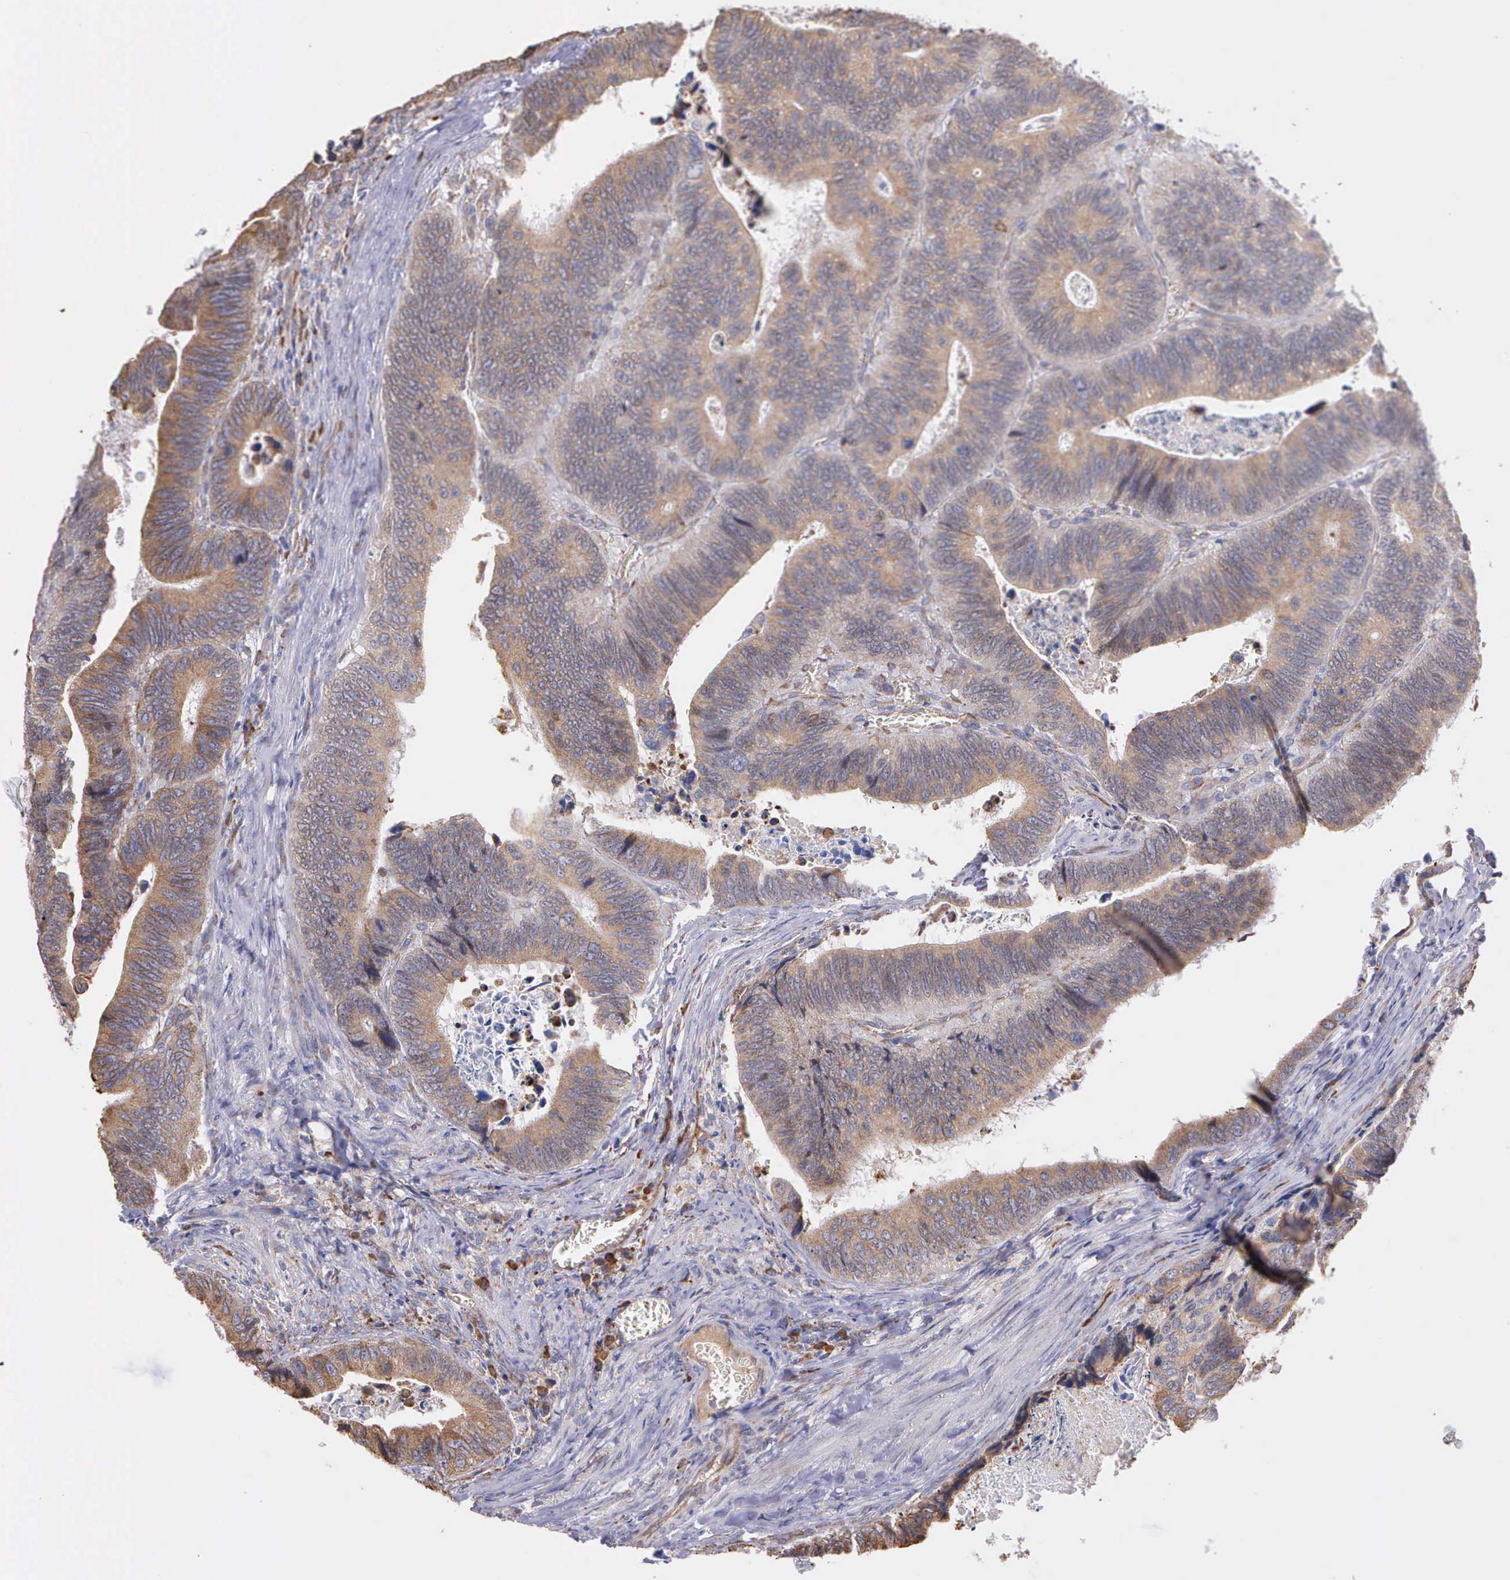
{"staining": {"intensity": "moderate", "quantity": ">75%", "location": "cytoplasmic/membranous"}, "tissue": "colorectal cancer", "cell_type": "Tumor cells", "image_type": "cancer", "snomed": [{"axis": "morphology", "description": "Adenocarcinoma, NOS"}, {"axis": "topography", "description": "Colon"}], "caption": "This image demonstrates IHC staining of human colorectal adenocarcinoma, with medium moderate cytoplasmic/membranous positivity in approximately >75% of tumor cells.", "gene": "ZC3H12B", "patient": {"sex": "male", "age": 72}}